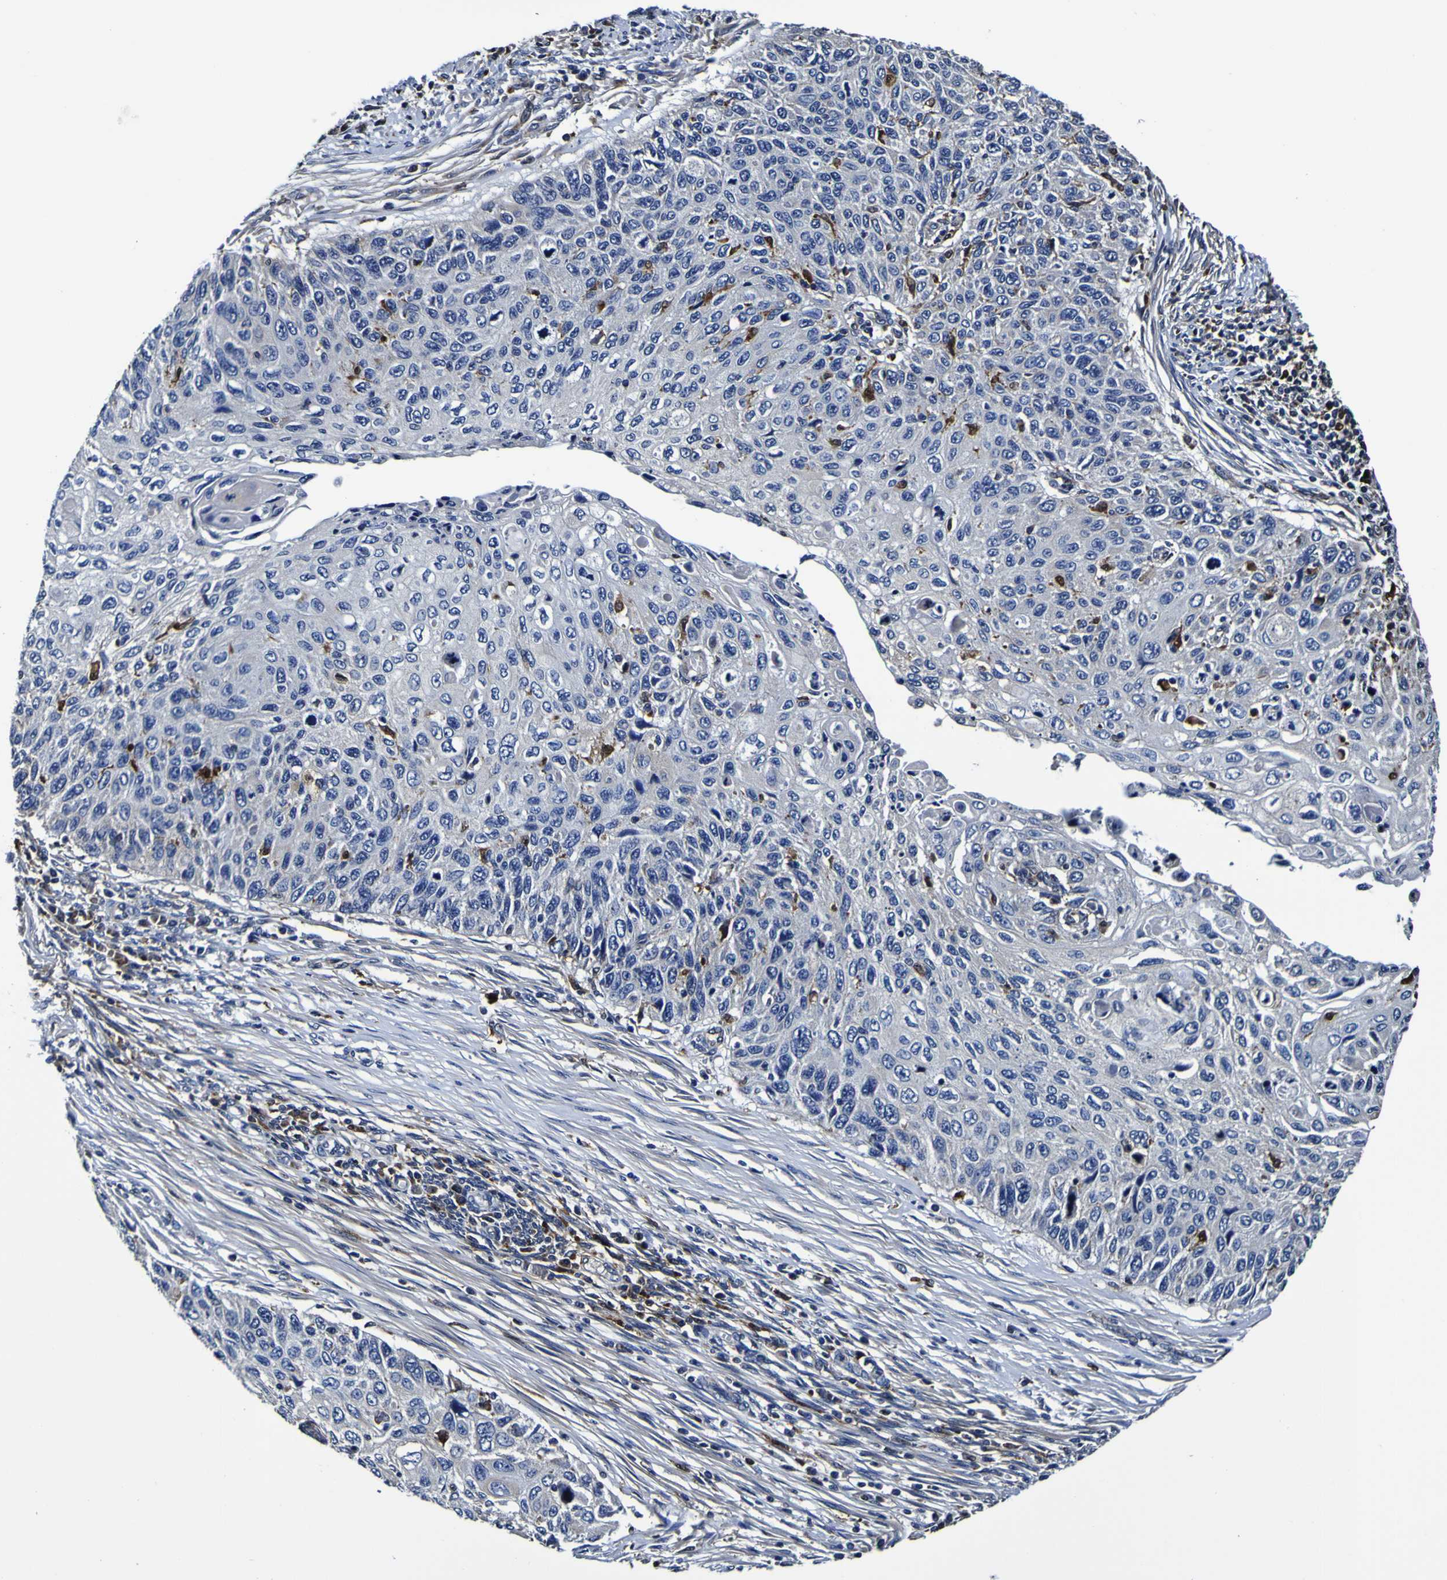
{"staining": {"intensity": "negative", "quantity": "none", "location": "none"}, "tissue": "cervical cancer", "cell_type": "Tumor cells", "image_type": "cancer", "snomed": [{"axis": "morphology", "description": "Squamous cell carcinoma, NOS"}, {"axis": "topography", "description": "Cervix"}], "caption": "Tumor cells show no significant protein staining in cervical cancer (squamous cell carcinoma).", "gene": "GPX1", "patient": {"sex": "female", "age": 70}}